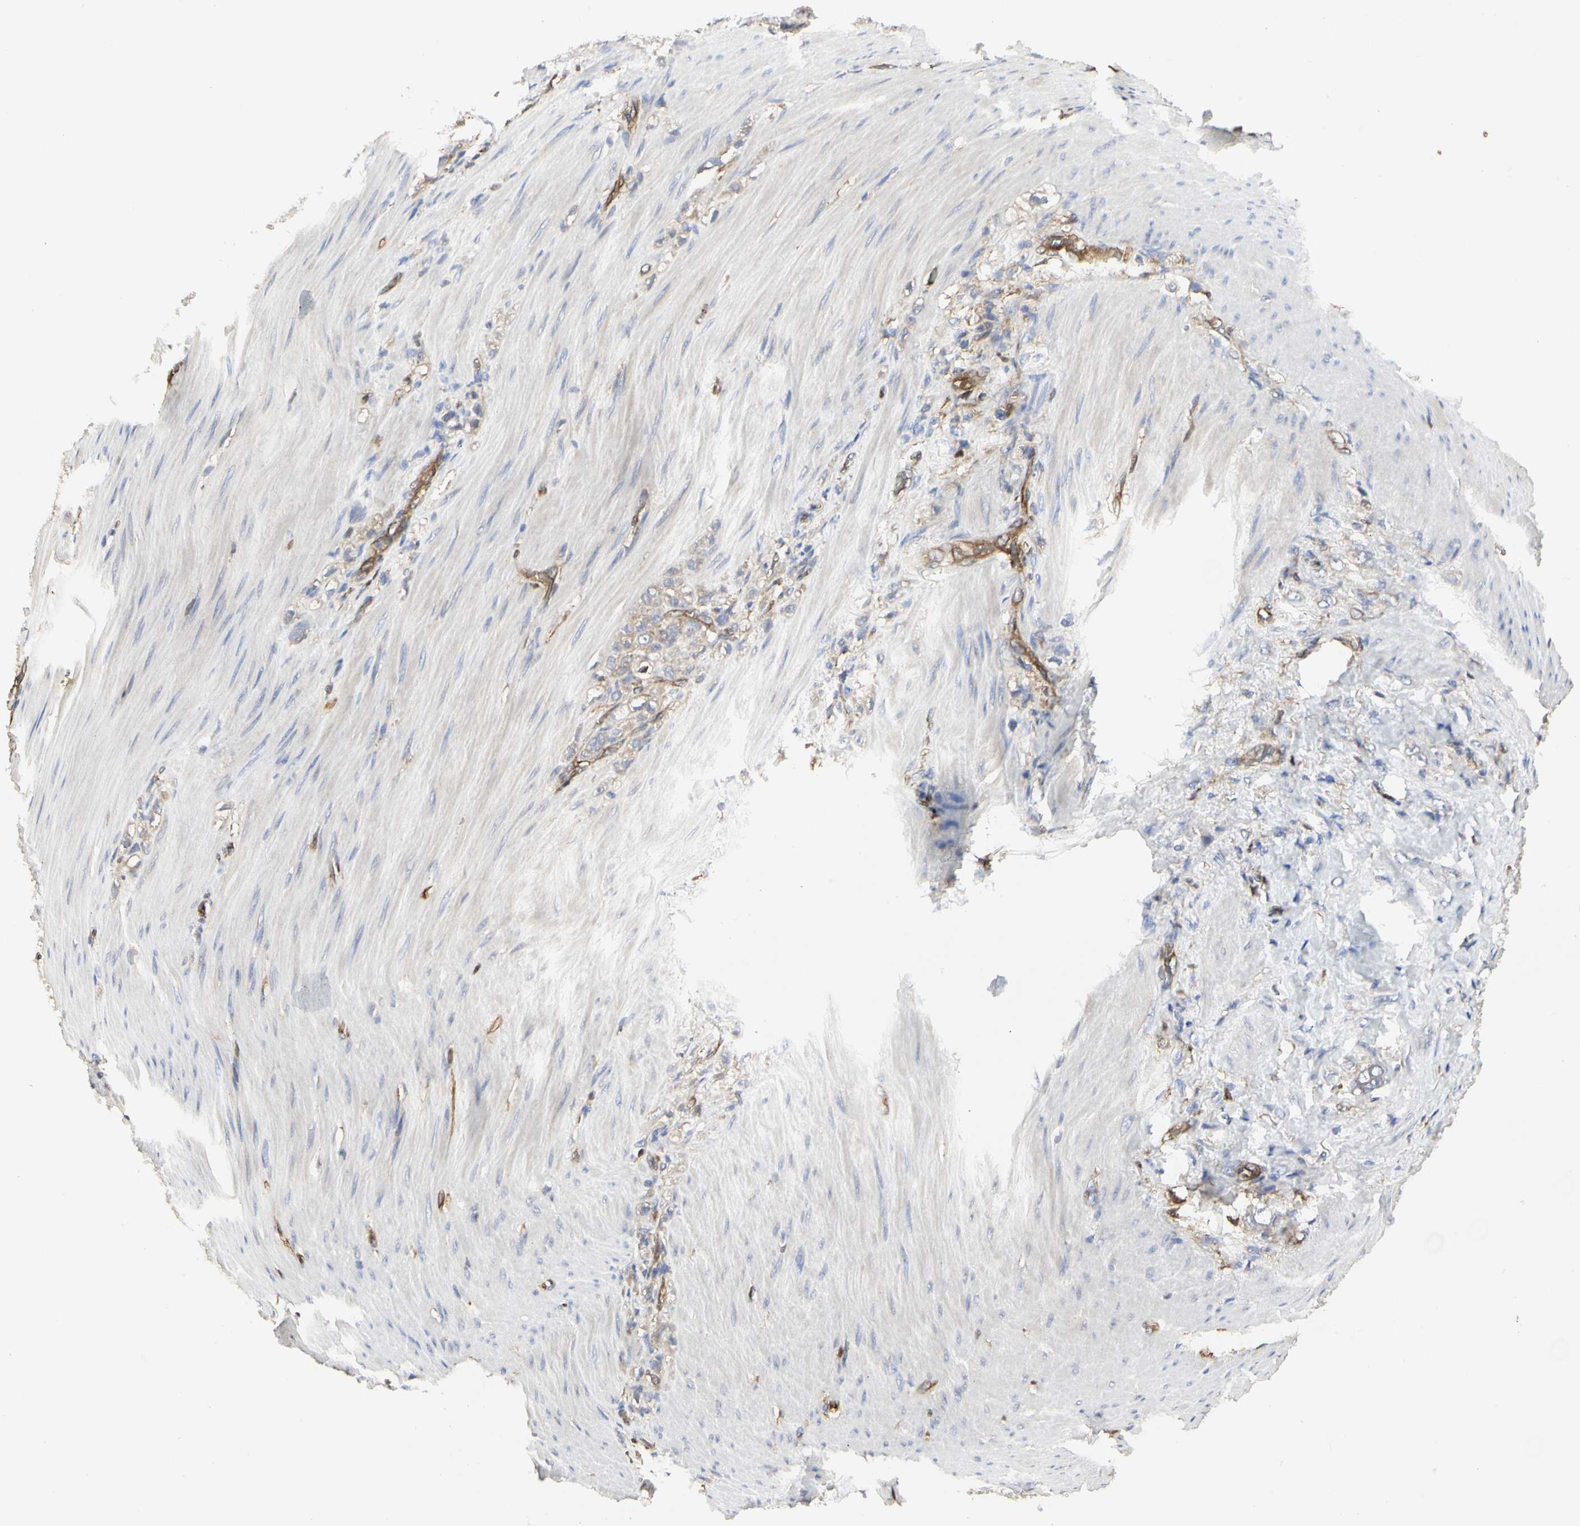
{"staining": {"intensity": "weak", "quantity": ">75%", "location": "cytoplasmic/membranous"}, "tissue": "stomach cancer", "cell_type": "Tumor cells", "image_type": "cancer", "snomed": [{"axis": "morphology", "description": "Adenocarcinoma, NOS"}, {"axis": "topography", "description": "Stomach"}], "caption": "Protein expression analysis of stomach cancer (adenocarcinoma) shows weak cytoplasmic/membranous expression in approximately >75% of tumor cells.", "gene": "C3orf52", "patient": {"sex": "male", "age": 82}}